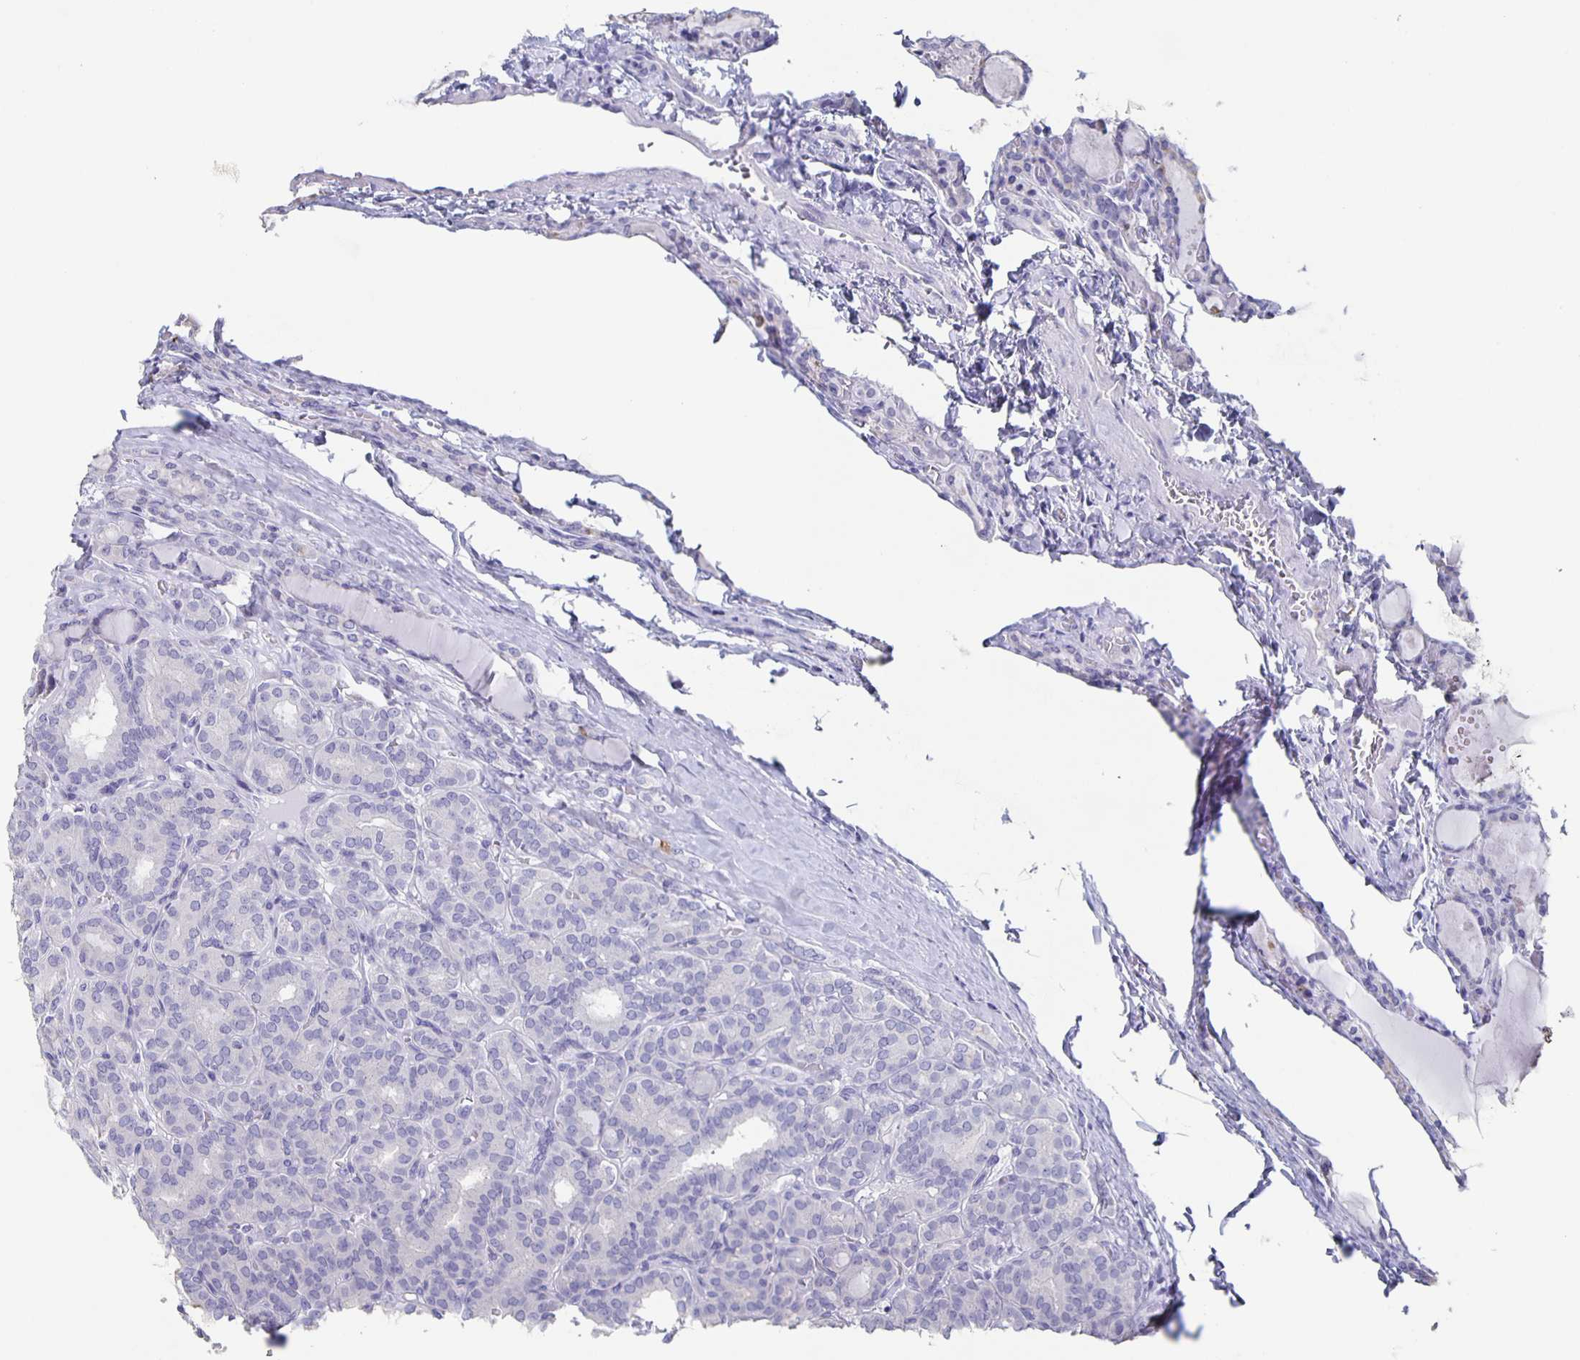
{"staining": {"intensity": "negative", "quantity": "none", "location": "none"}, "tissue": "thyroid cancer", "cell_type": "Tumor cells", "image_type": "cancer", "snomed": [{"axis": "morphology", "description": "Normal tissue, NOS"}, {"axis": "morphology", "description": "Follicular adenoma carcinoma, NOS"}, {"axis": "topography", "description": "Thyroid gland"}], "caption": "Tumor cells show no significant staining in thyroid cancer (follicular adenoma carcinoma).", "gene": "SLC34A2", "patient": {"sex": "female", "age": 31}}